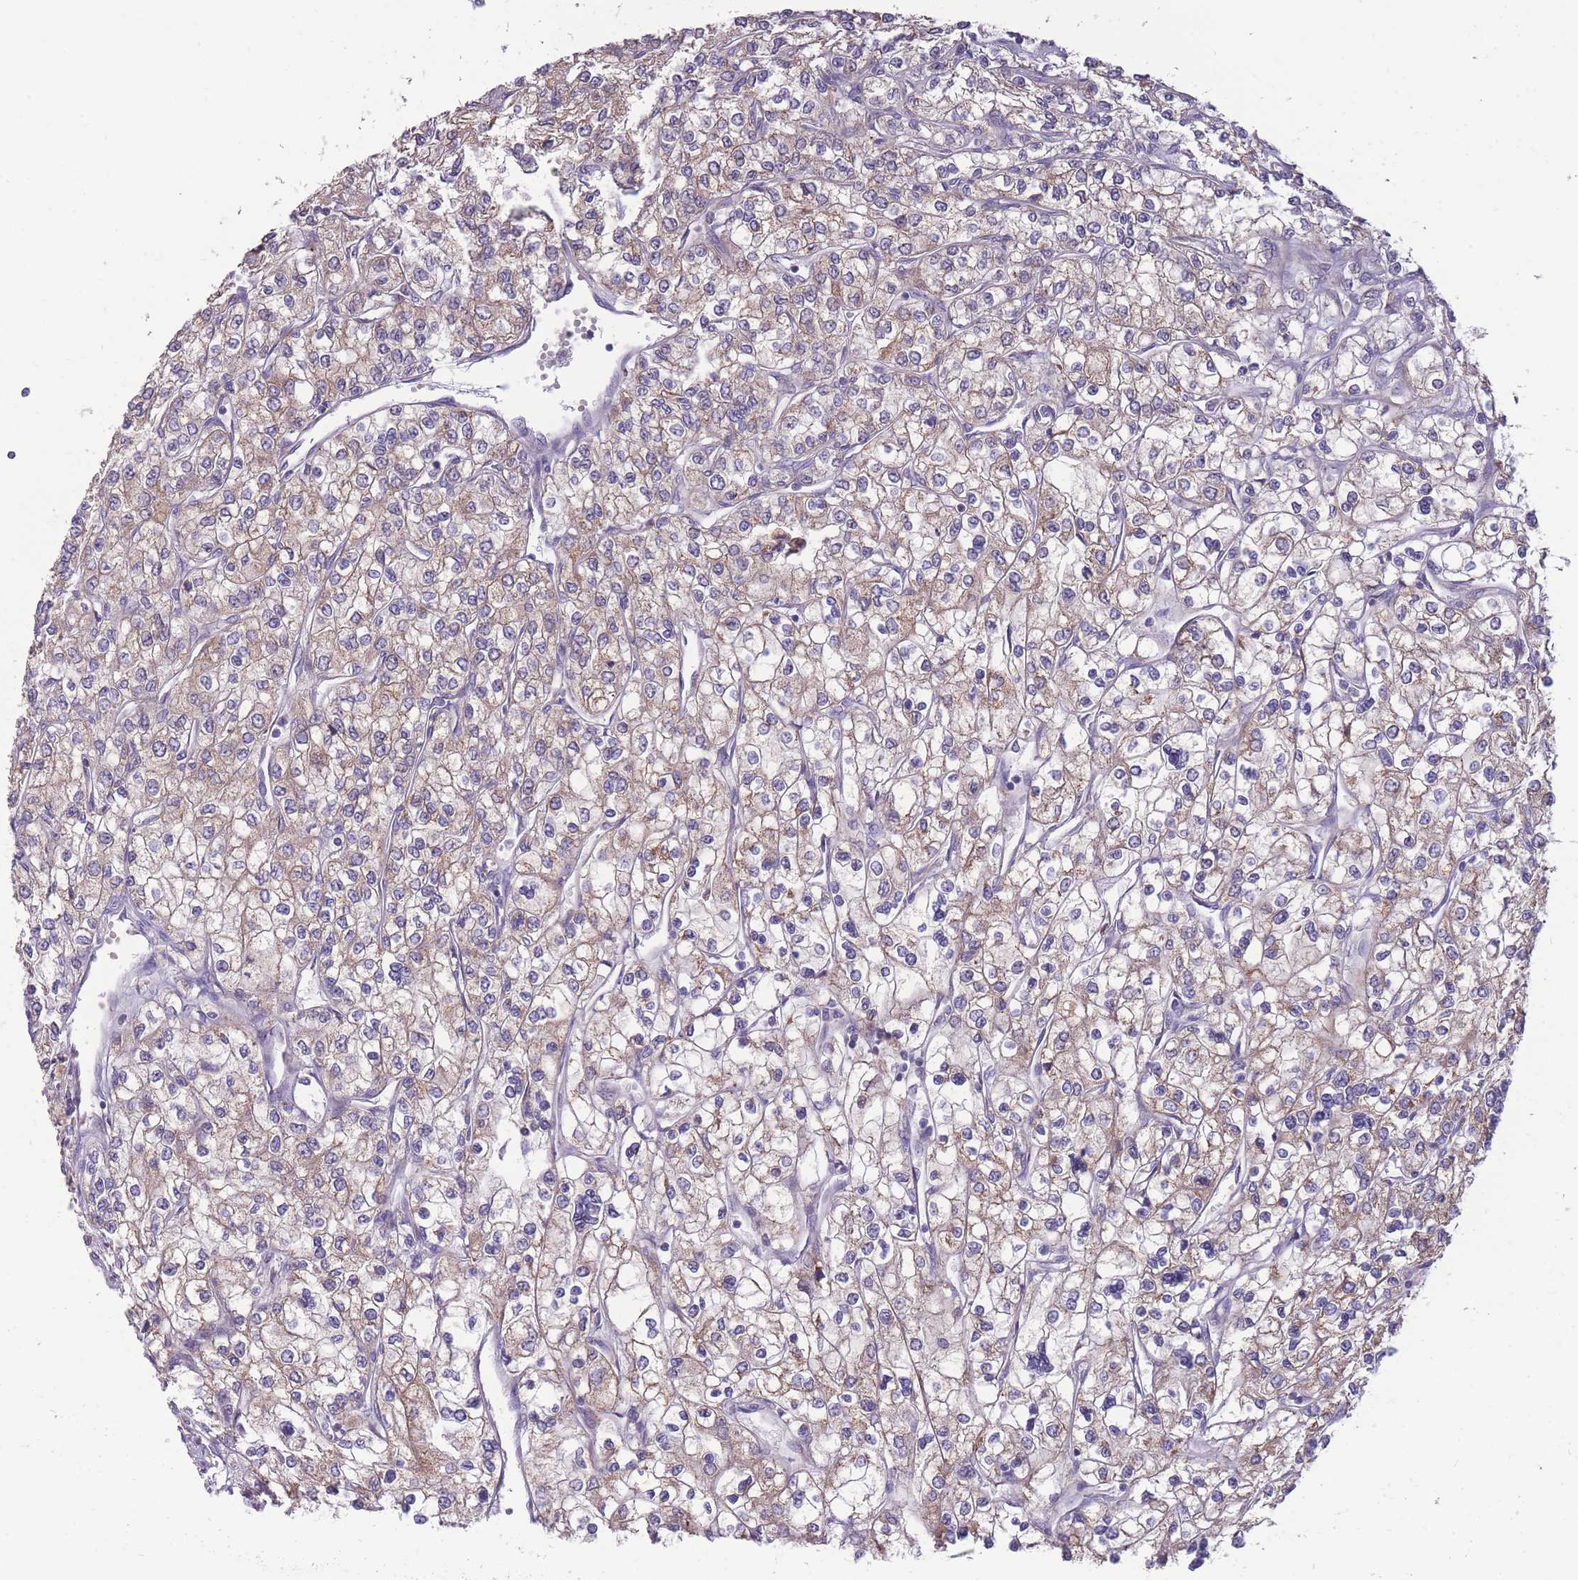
{"staining": {"intensity": "weak", "quantity": "25%-75%", "location": "cytoplasmic/membranous"}, "tissue": "renal cancer", "cell_type": "Tumor cells", "image_type": "cancer", "snomed": [{"axis": "morphology", "description": "Adenocarcinoma, NOS"}, {"axis": "topography", "description": "Kidney"}], "caption": "This micrograph shows immunohistochemistry (IHC) staining of human renal cancer, with low weak cytoplasmic/membranous expression in approximately 25%-75% of tumor cells.", "gene": "MCIDAS", "patient": {"sex": "male", "age": 80}}